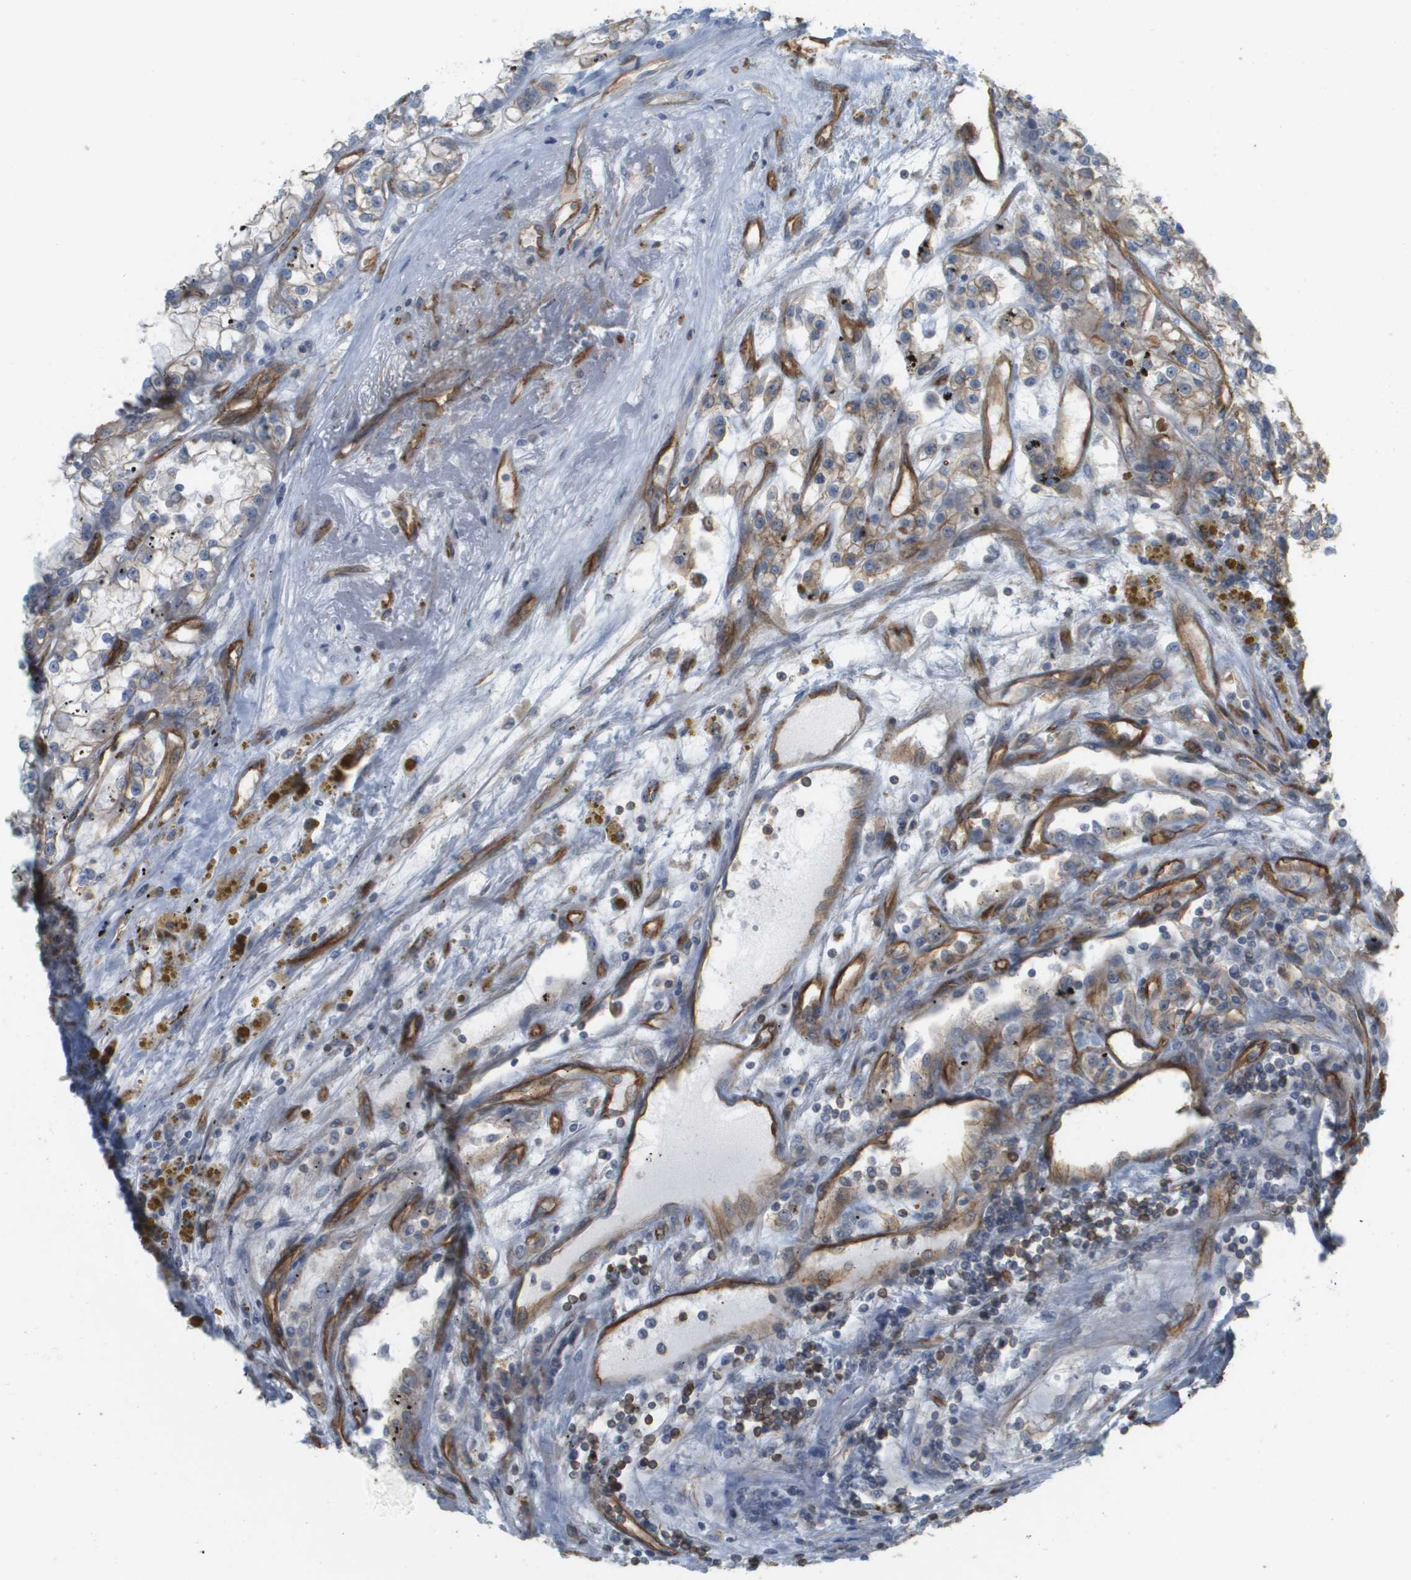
{"staining": {"intensity": "weak", "quantity": "<25%", "location": "cytoplasmic/membranous"}, "tissue": "renal cancer", "cell_type": "Tumor cells", "image_type": "cancer", "snomed": [{"axis": "morphology", "description": "Adenocarcinoma, NOS"}, {"axis": "topography", "description": "Kidney"}], "caption": "Tumor cells show no significant protein expression in renal cancer (adenocarcinoma).", "gene": "SGMS2", "patient": {"sex": "female", "age": 52}}